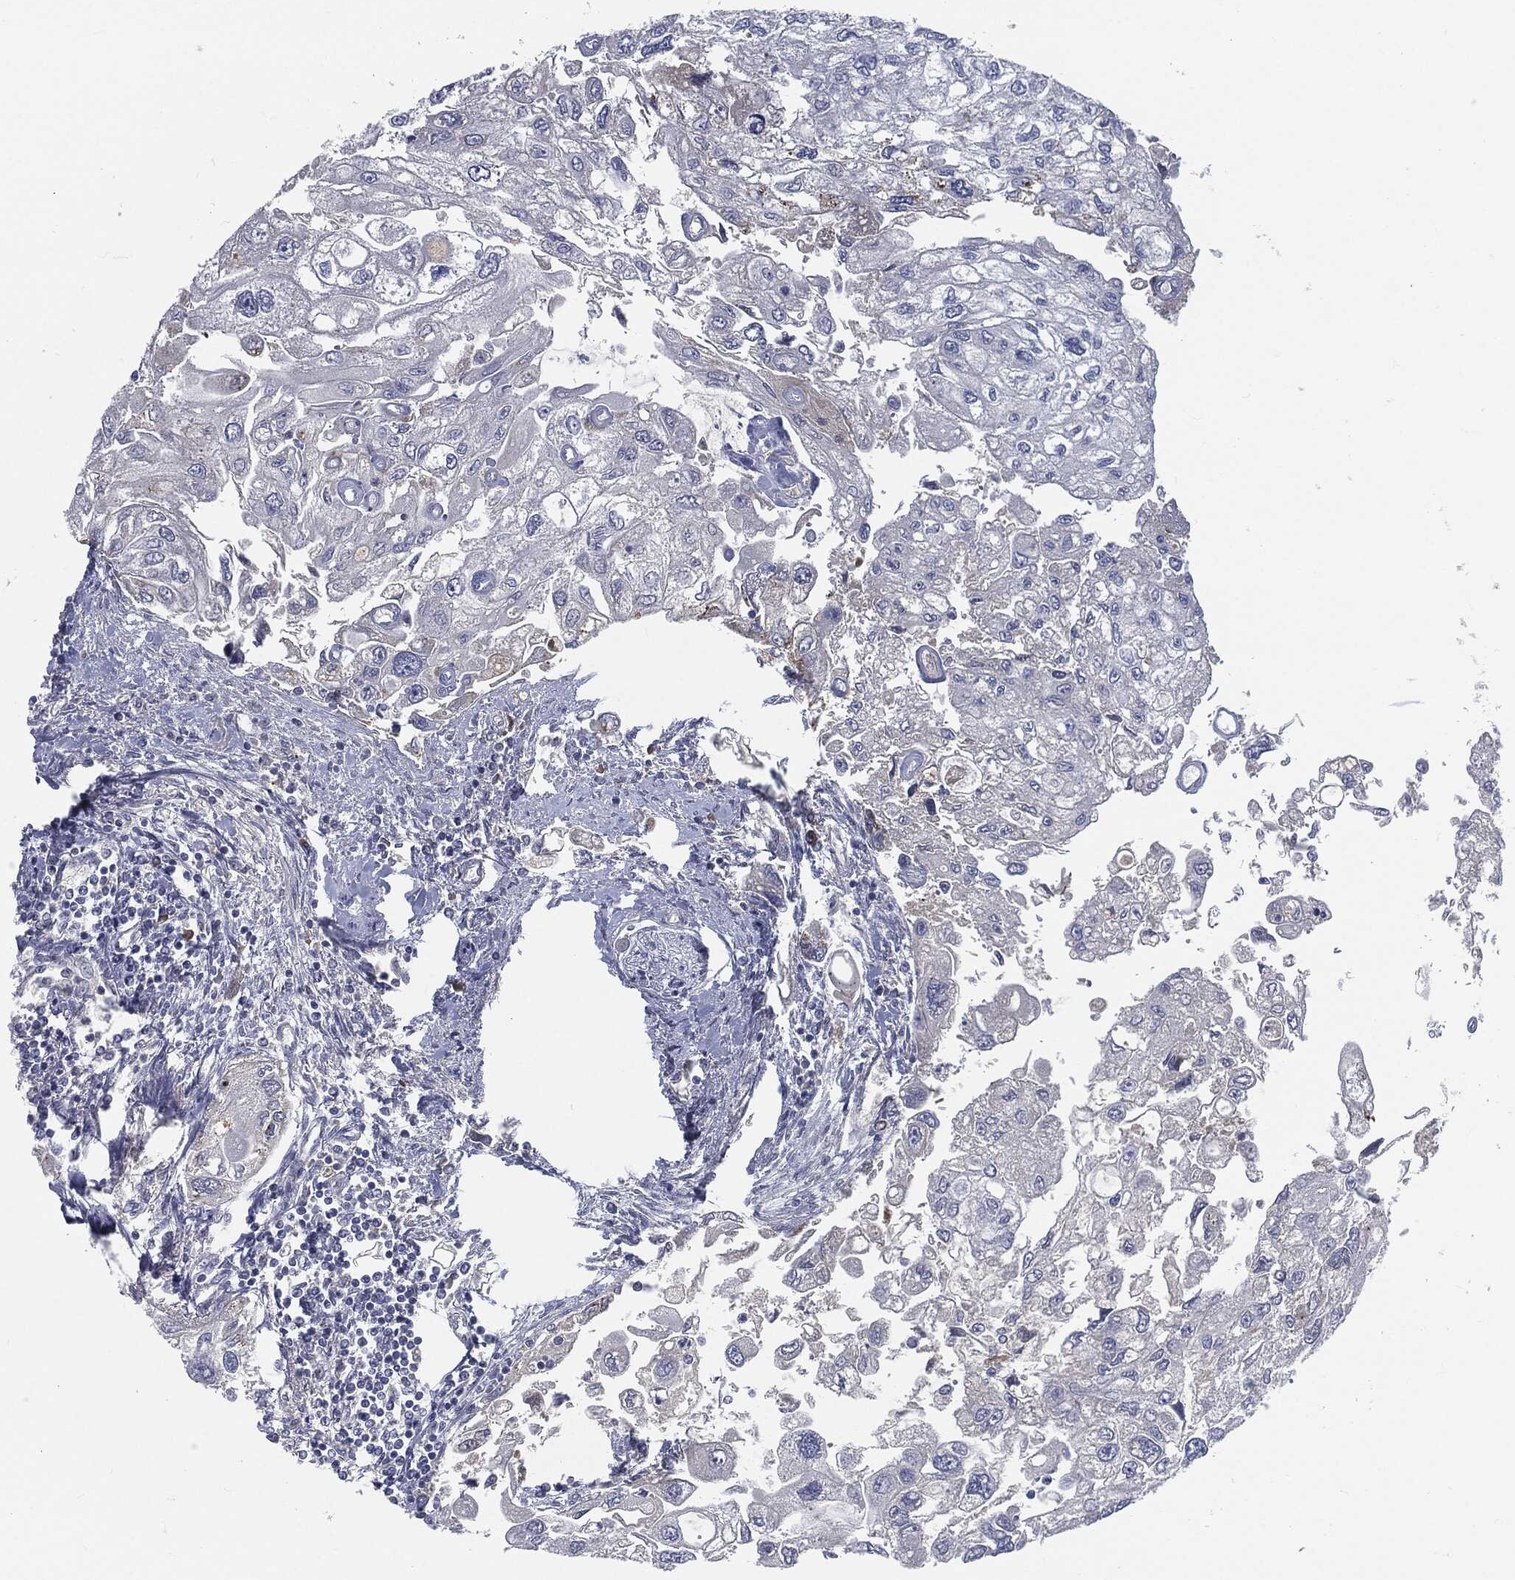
{"staining": {"intensity": "negative", "quantity": "none", "location": "none"}, "tissue": "urothelial cancer", "cell_type": "Tumor cells", "image_type": "cancer", "snomed": [{"axis": "morphology", "description": "Urothelial carcinoma, High grade"}, {"axis": "topography", "description": "Urinary bladder"}], "caption": "Immunohistochemistry (IHC) photomicrograph of neoplastic tissue: urothelial cancer stained with DAB (3,3'-diaminobenzidine) demonstrates no significant protein staining in tumor cells. Nuclei are stained in blue.", "gene": "MST1", "patient": {"sex": "male", "age": 59}}